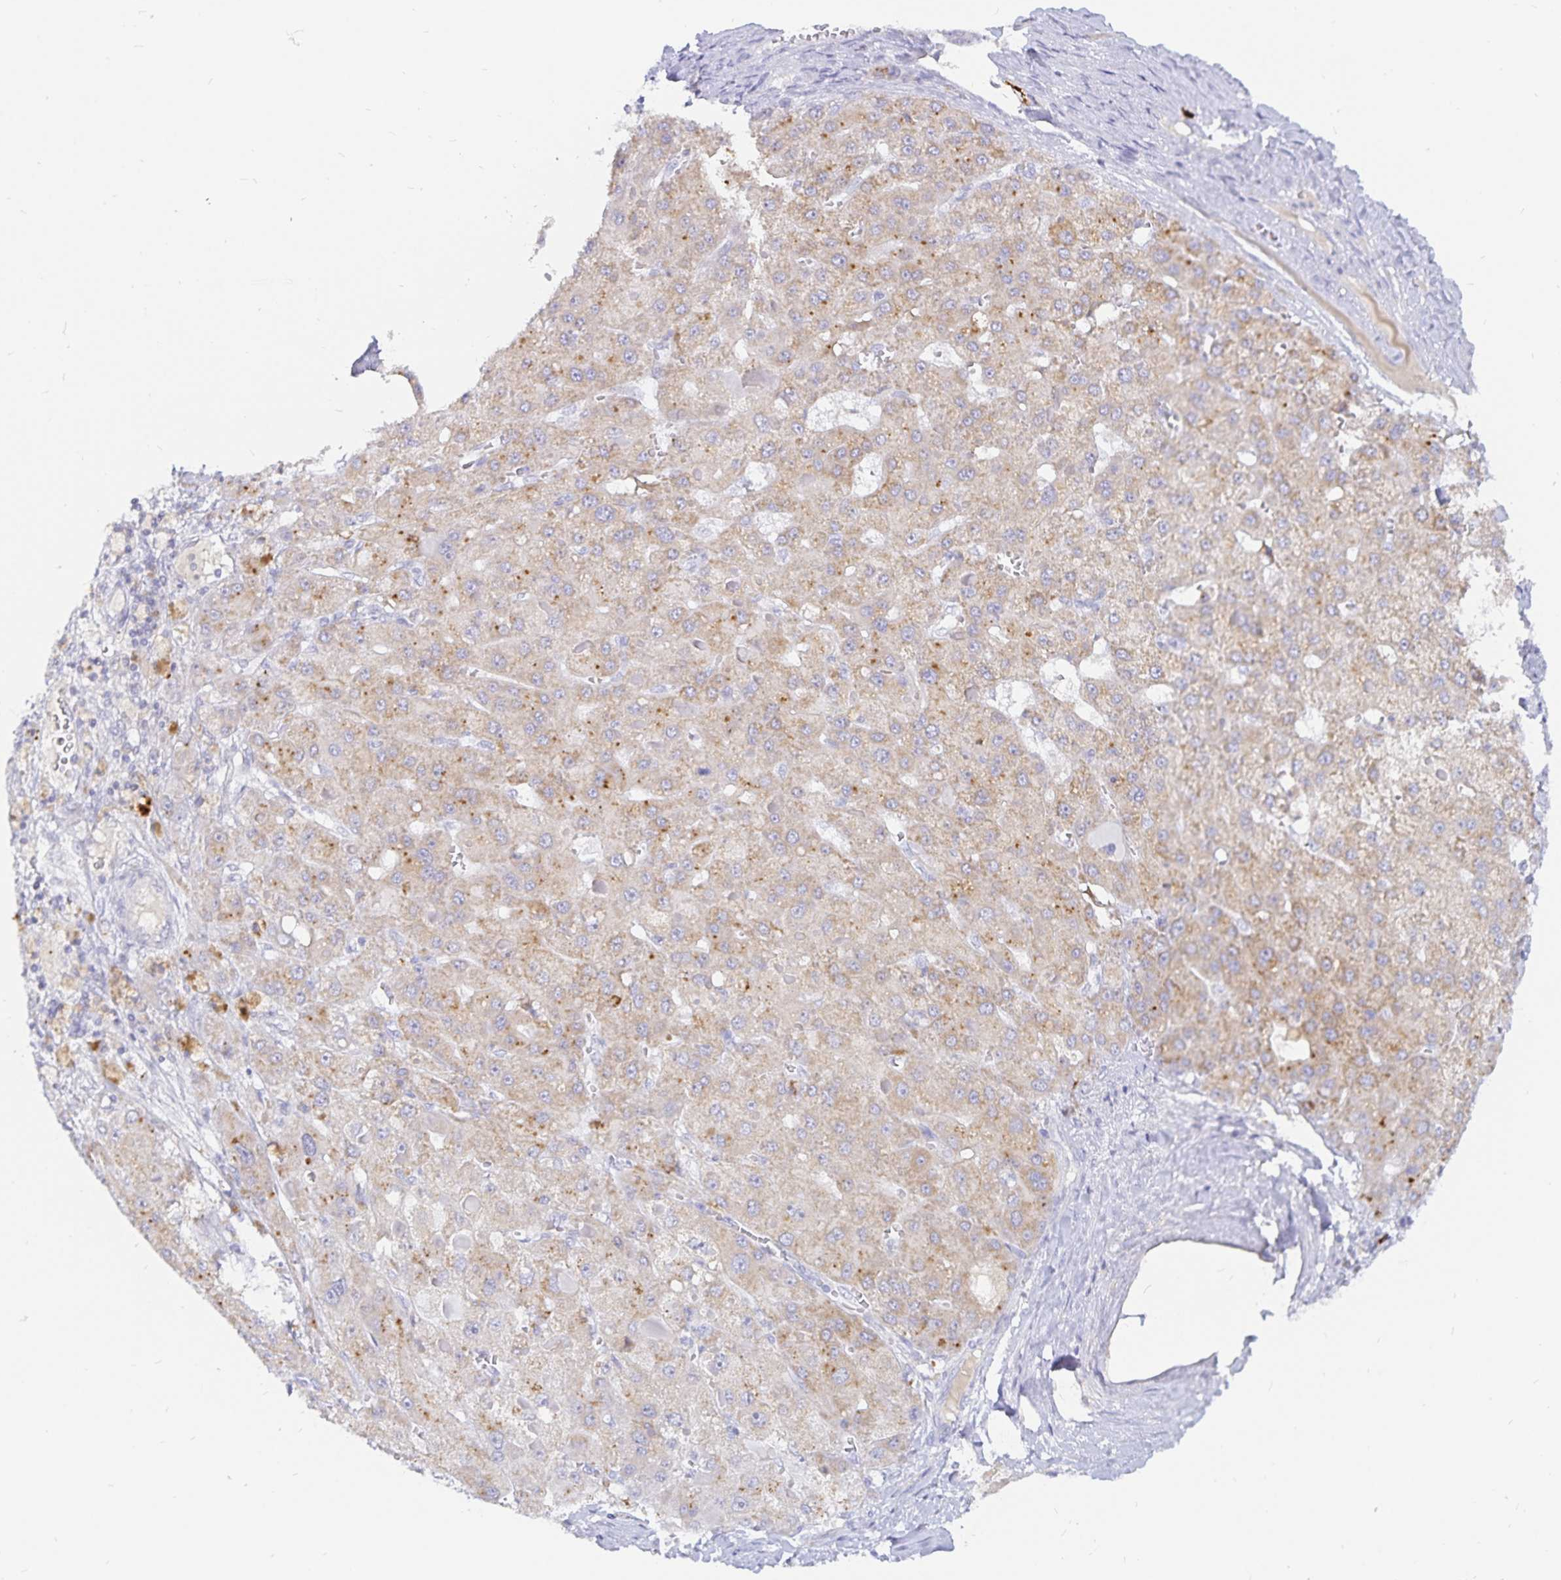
{"staining": {"intensity": "weak", "quantity": "25%-75%", "location": "cytoplasmic/membranous"}, "tissue": "liver cancer", "cell_type": "Tumor cells", "image_type": "cancer", "snomed": [{"axis": "morphology", "description": "Carcinoma, Hepatocellular, NOS"}, {"axis": "topography", "description": "Liver"}], "caption": "Liver cancer stained with a brown dye displays weak cytoplasmic/membranous positive staining in approximately 25%-75% of tumor cells.", "gene": "PKHD1", "patient": {"sex": "female", "age": 73}}